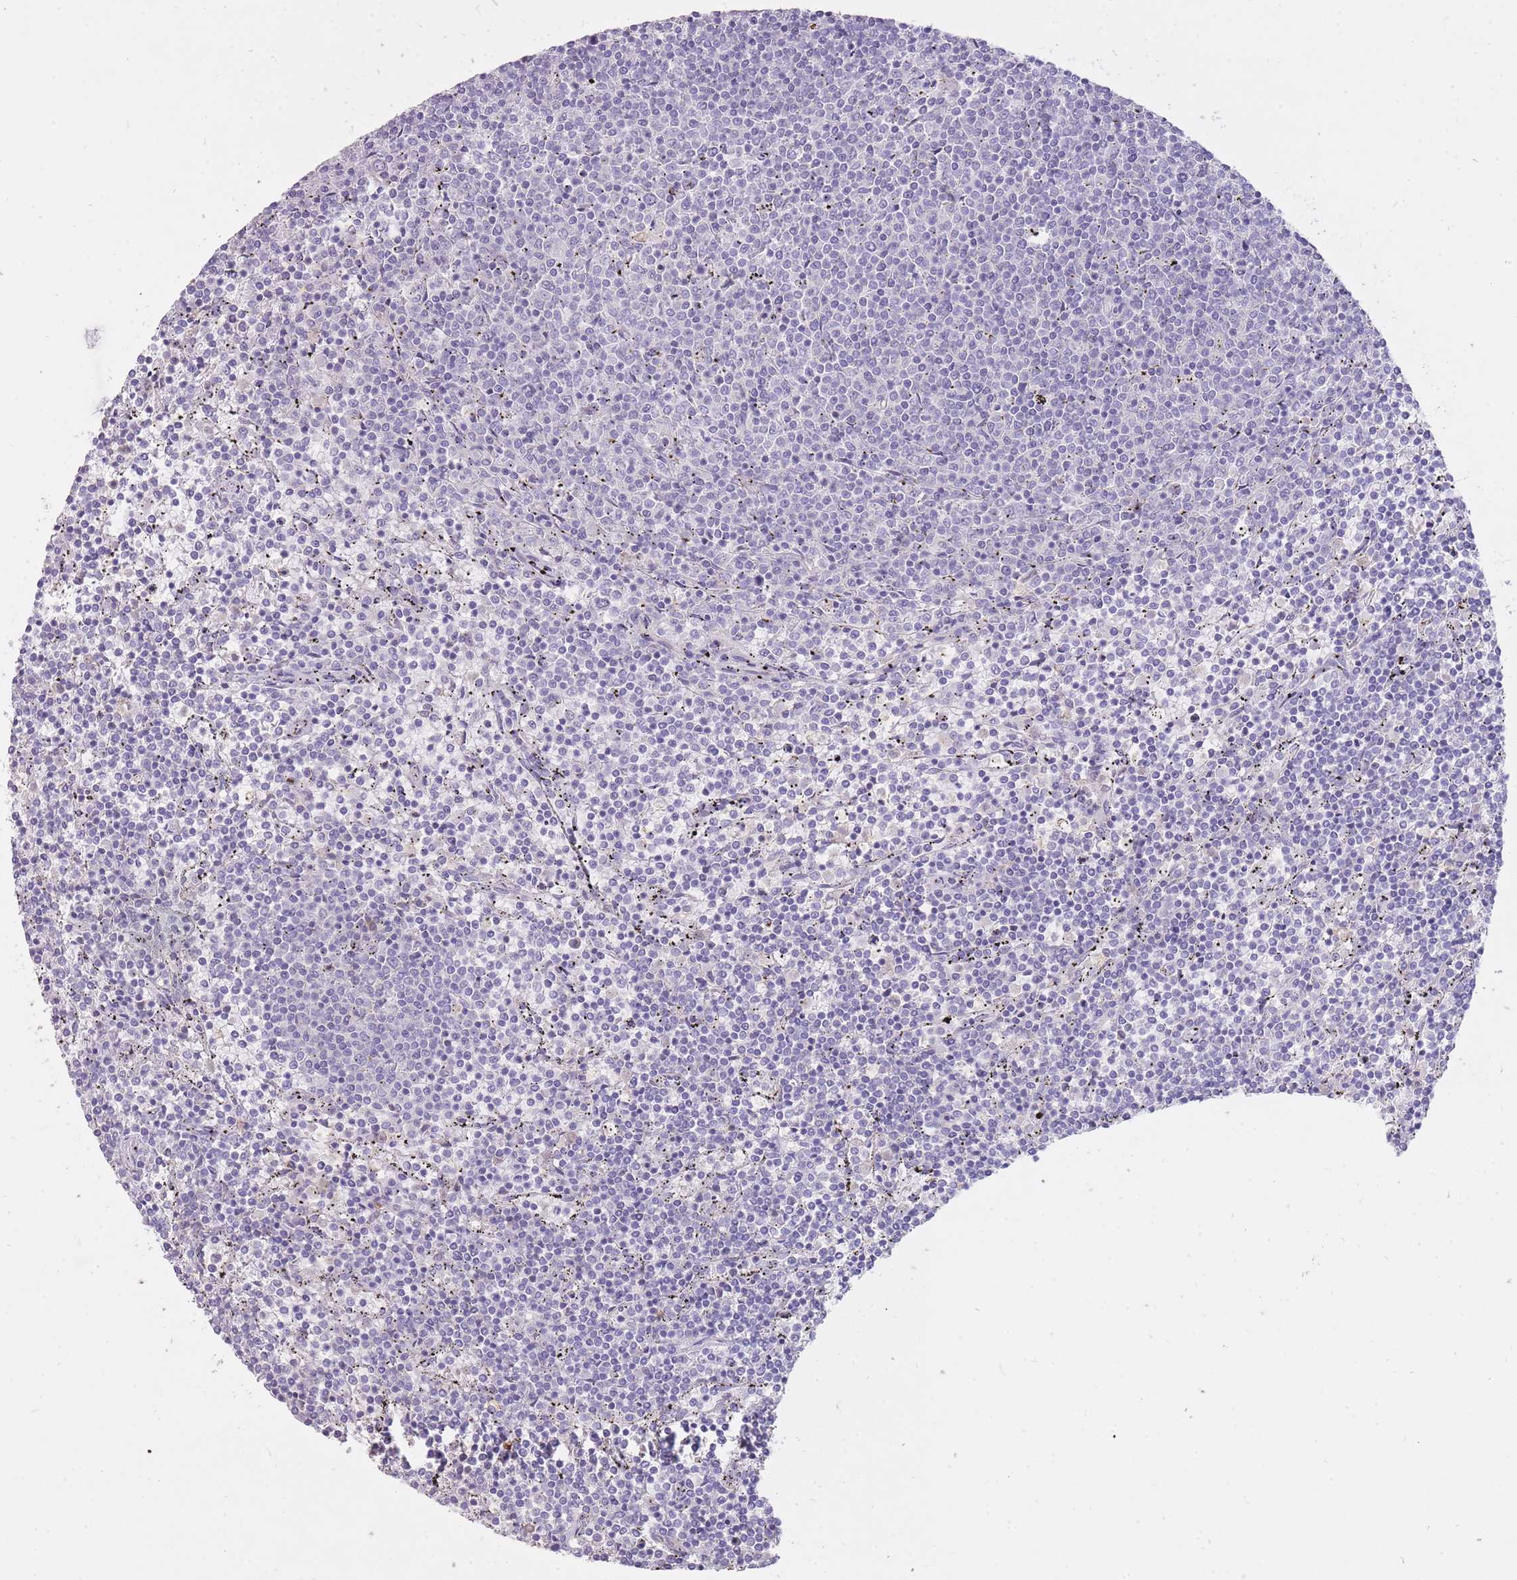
{"staining": {"intensity": "negative", "quantity": "none", "location": "none"}, "tissue": "lymphoma", "cell_type": "Tumor cells", "image_type": "cancer", "snomed": [{"axis": "morphology", "description": "Malignant lymphoma, non-Hodgkin's type, Low grade"}, {"axis": "topography", "description": "Spleen"}], "caption": "IHC of human low-grade malignant lymphoma, non-Hodgkin's type exhibits no positivity in tumor cells. (Stains: DAB immunohistochemistry with hematoxylin counter stain, Microscopy: brightfield microscopy at high magnification).", "gene": "FRG2C", "patient": {"sex": "female", "age": 50}}